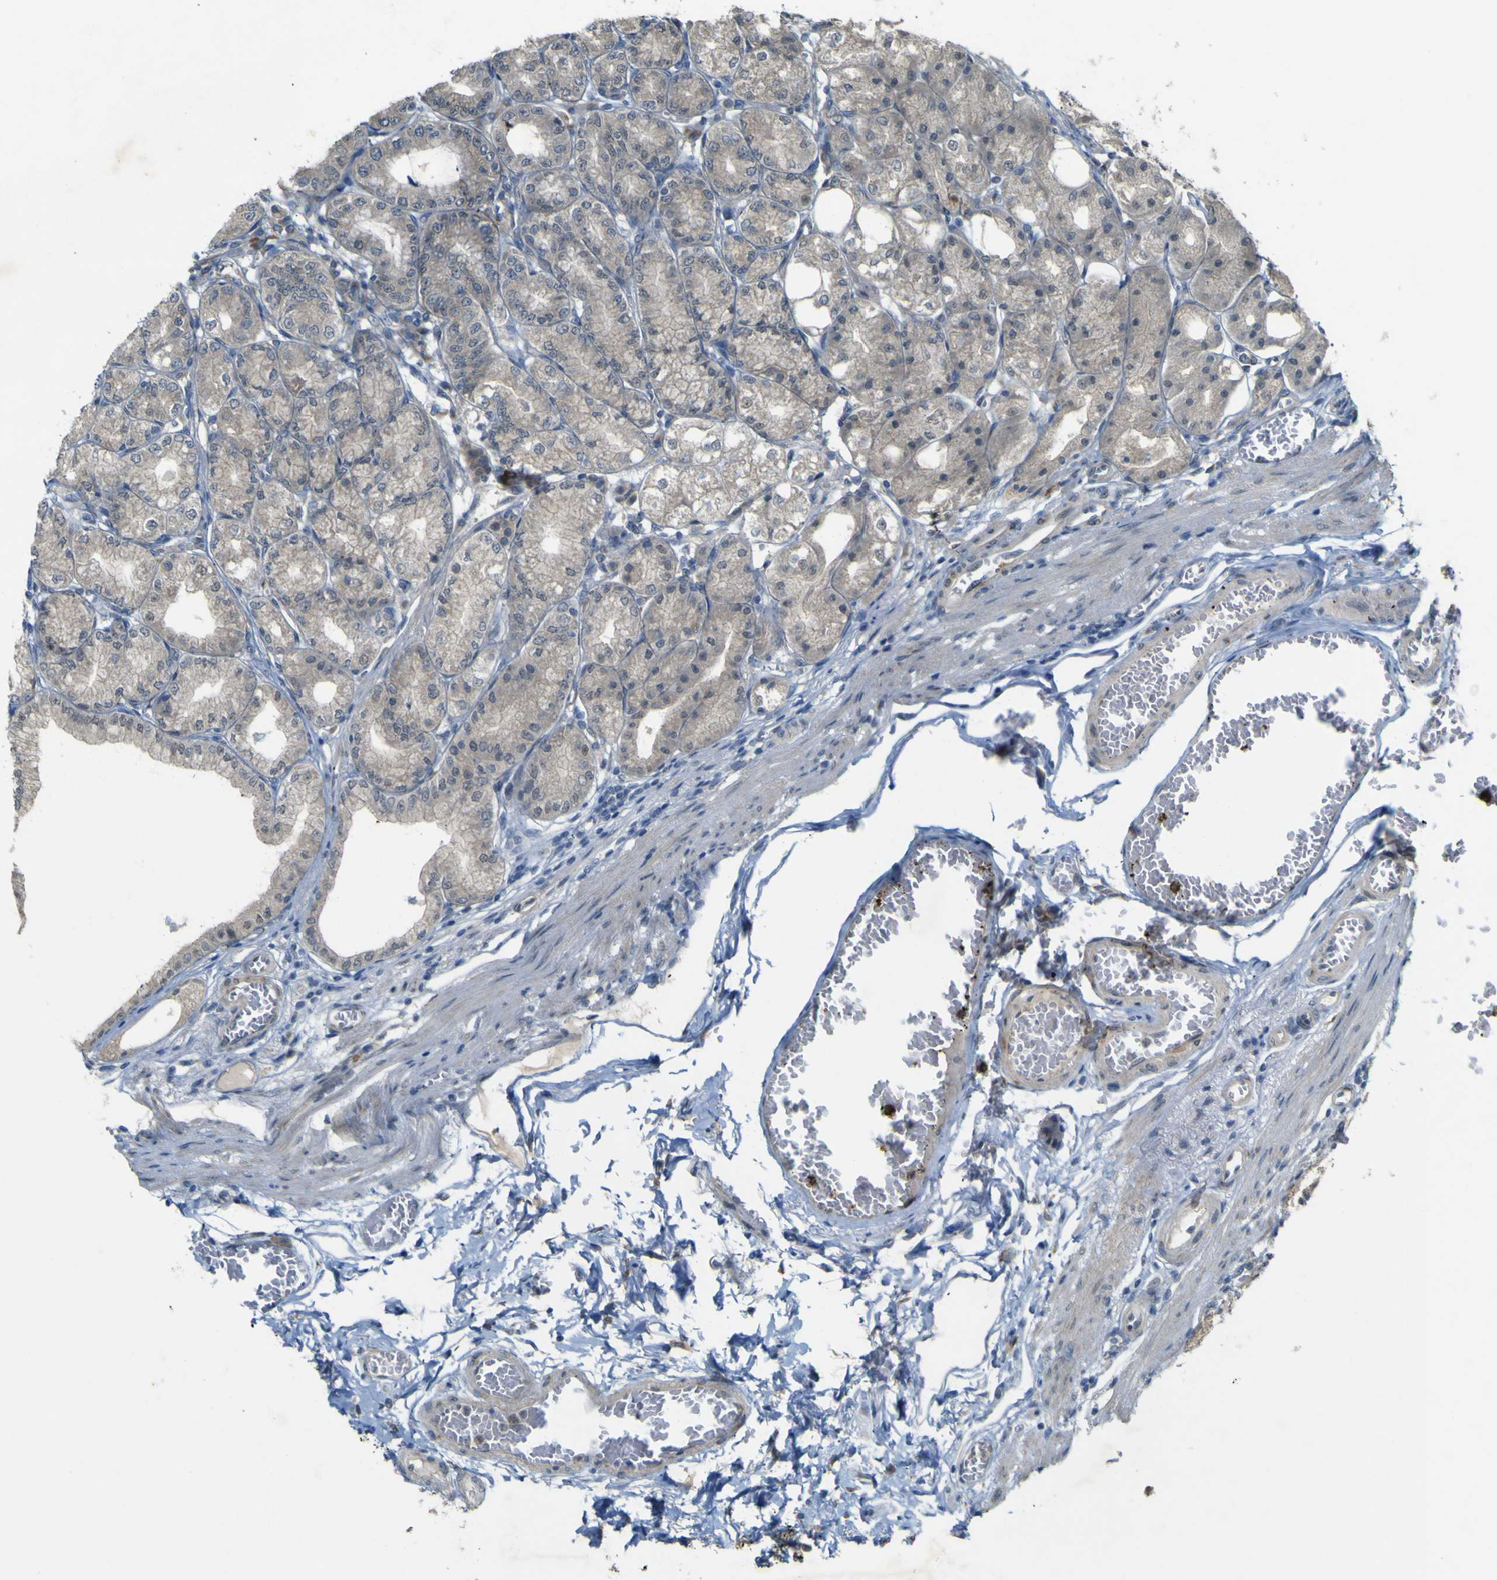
{"staining": {"intensity": "weak", "quantity": ">75%", "location": "cytoplasmic/membranous"}, "tissue": "stomach", "cell_type": "Glandular cells", "image_type": "normal", "snomed": [{"axis": "morphology", "description": "Normal tissue, NOS"}, {"axis": "topography", "description": "Stomach, lower"}], "caption": "Immunohistochemical staining of unremarkable human stomach demonstrates low levels of weak cytoplasmic/membranous expression in approximately >75% of glandular cells. (DAB IHC with brightfield microscopy, high magnification).", "gene": "IGF2R", "patient": {"sex": "male", "age": 71}}